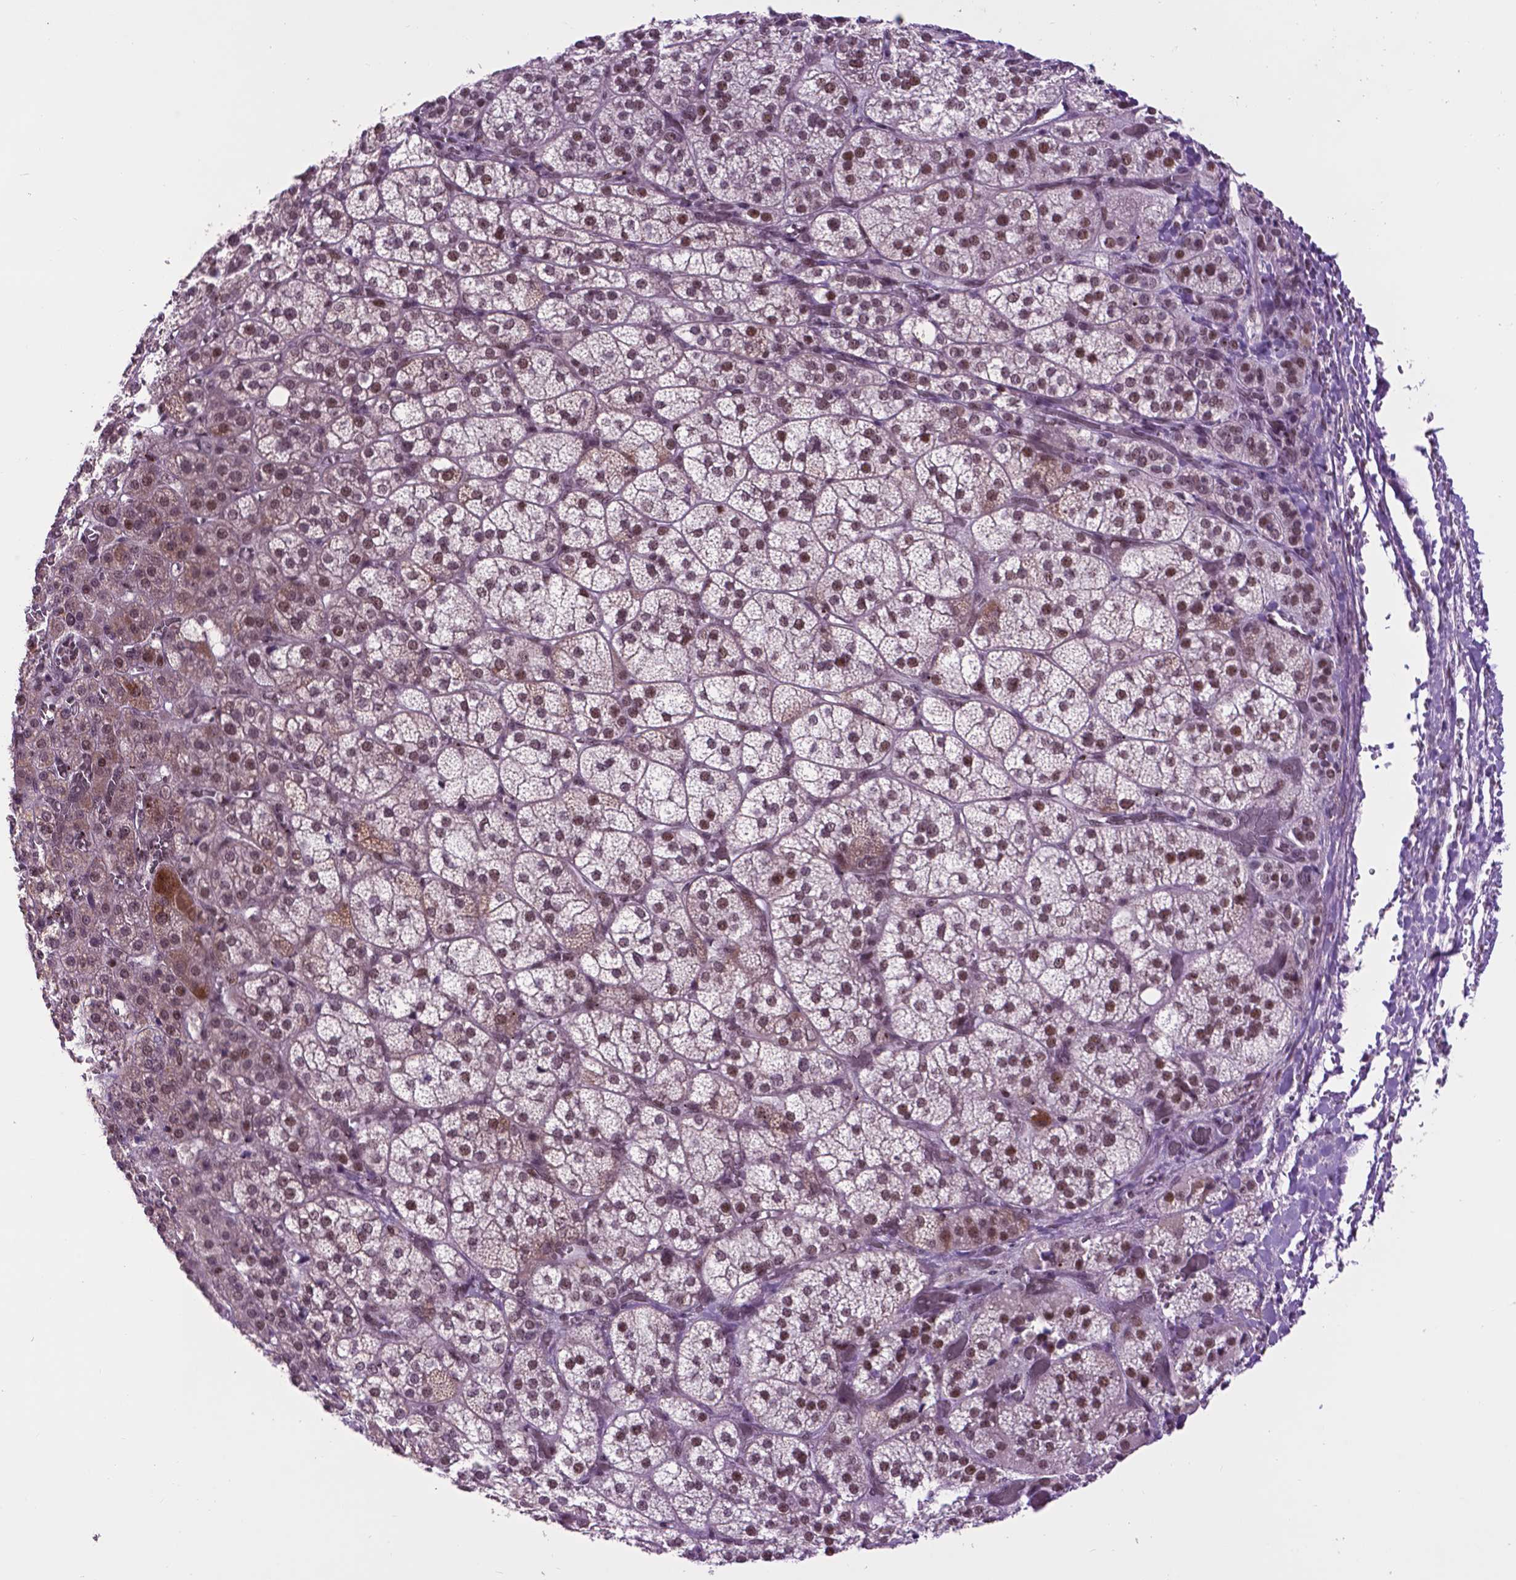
{"staining": {"intensity": "moderate", "quantity": ">75%", "location": "nuclear"}, "tissue": "adrenal gland", "cell_type": "Glandular cells", "image_type": "normal", "snomed": [{"axis": "morphology", "description": "Normal tissue, NOS"}, {"axis": "topography", "description": "Adrenal gland"}], "caption": "Immunohistochemistry (IHC) of benign adrenal gland exhibits medium levels of moderate nuclear positivity in about >75% of glandular cells.", "gene": "EAF1", "patient": {"sex": "female", "age": 60}}